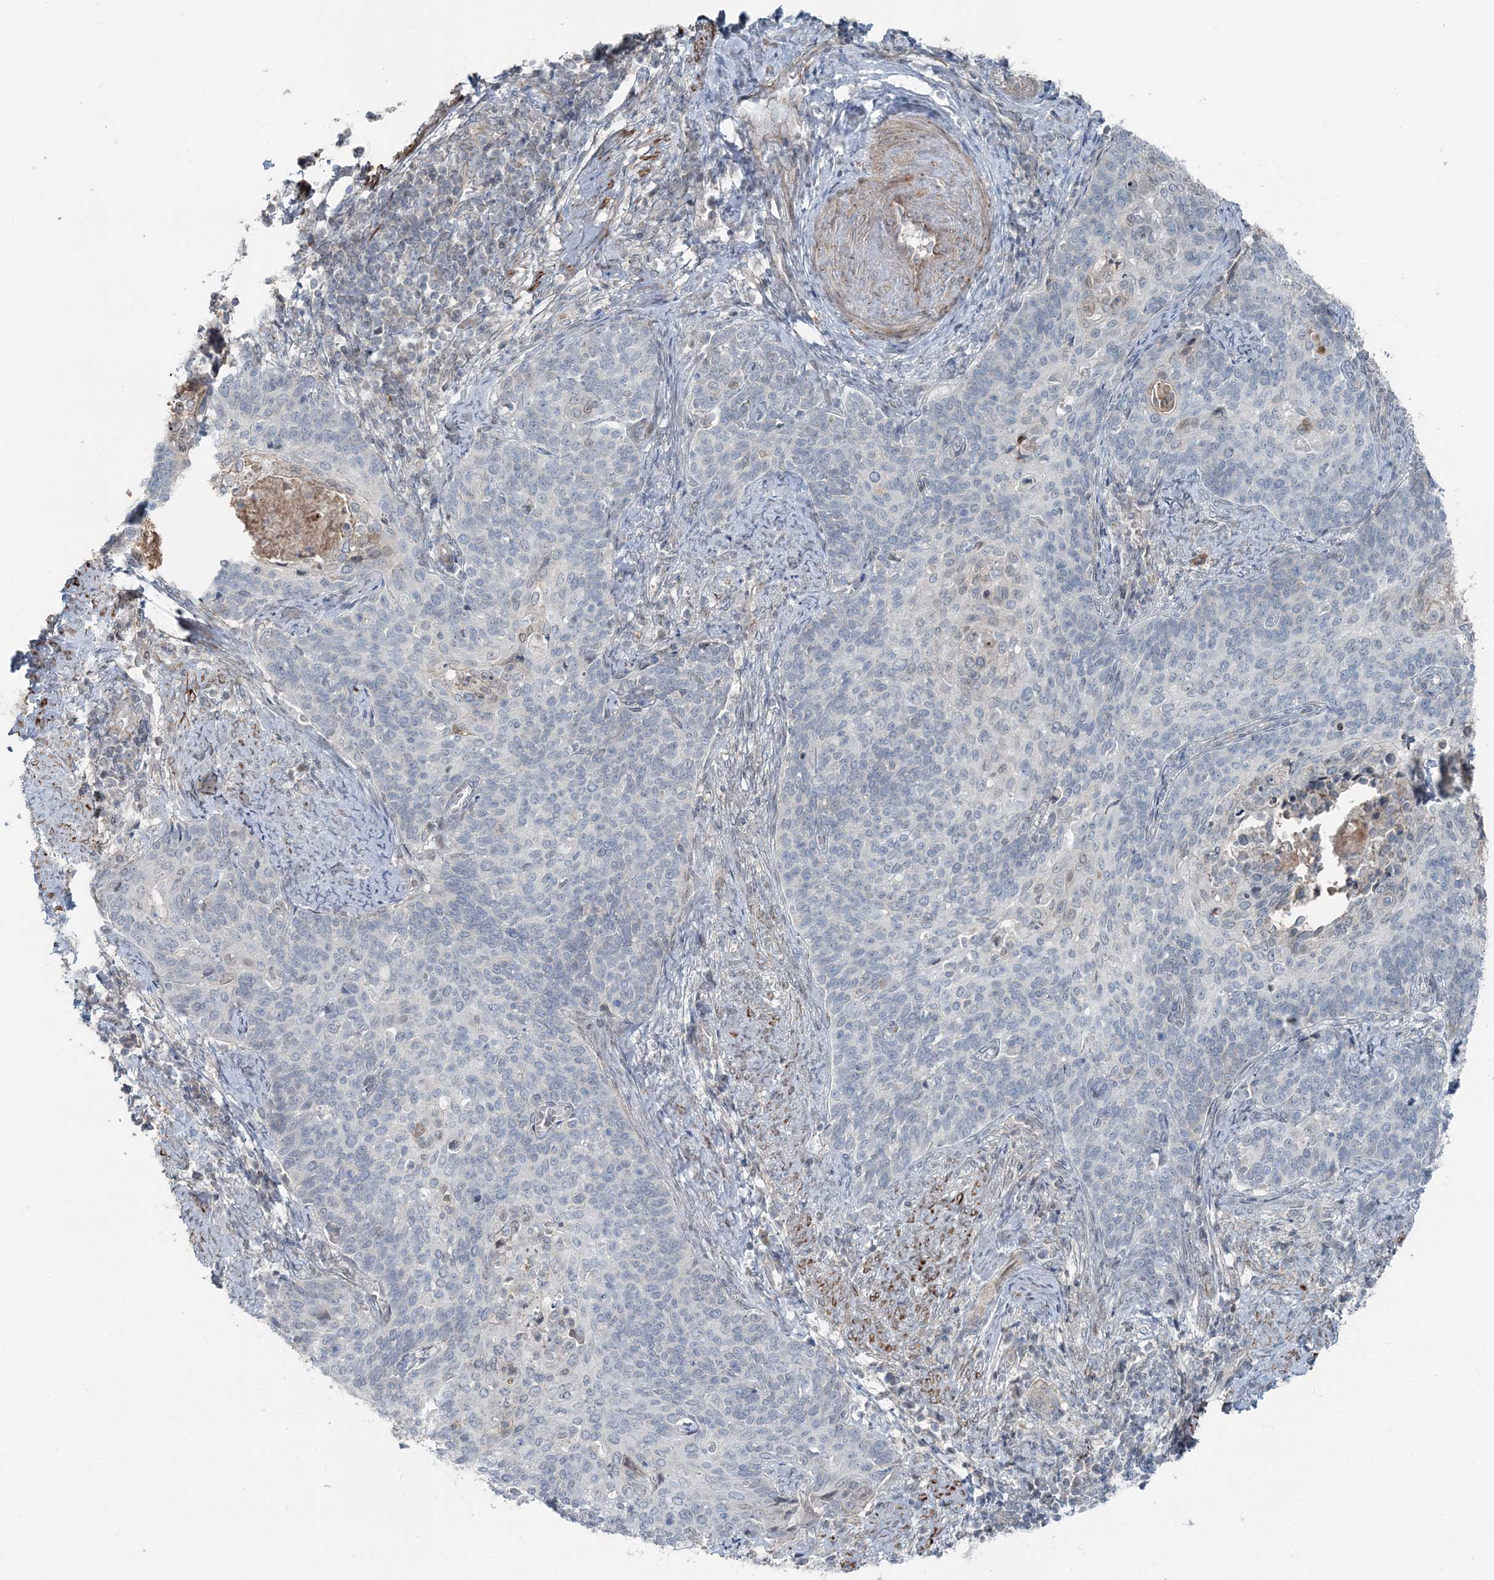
{"staining": {"intensity": "negative", "quantity": "none", "location": "none"}, "tissue": "cervical cancer", "cell_type": "Tumor cells", "image_type": "cancer", "snomed": [{"axis": "morphology", "description": "Squamous cell carcinoma, NOS"}, {"axis": "topography", "description": "Cervix"}], "caption": "A high-resolution micrograph shows immunohistochemistry (IHC) staining of squamous cell carcinoma (cervical), which demonstrates no significant staining in tumor cells.", "gene": "FBXL17", "patient": {"sex": "female", "age": 39}}